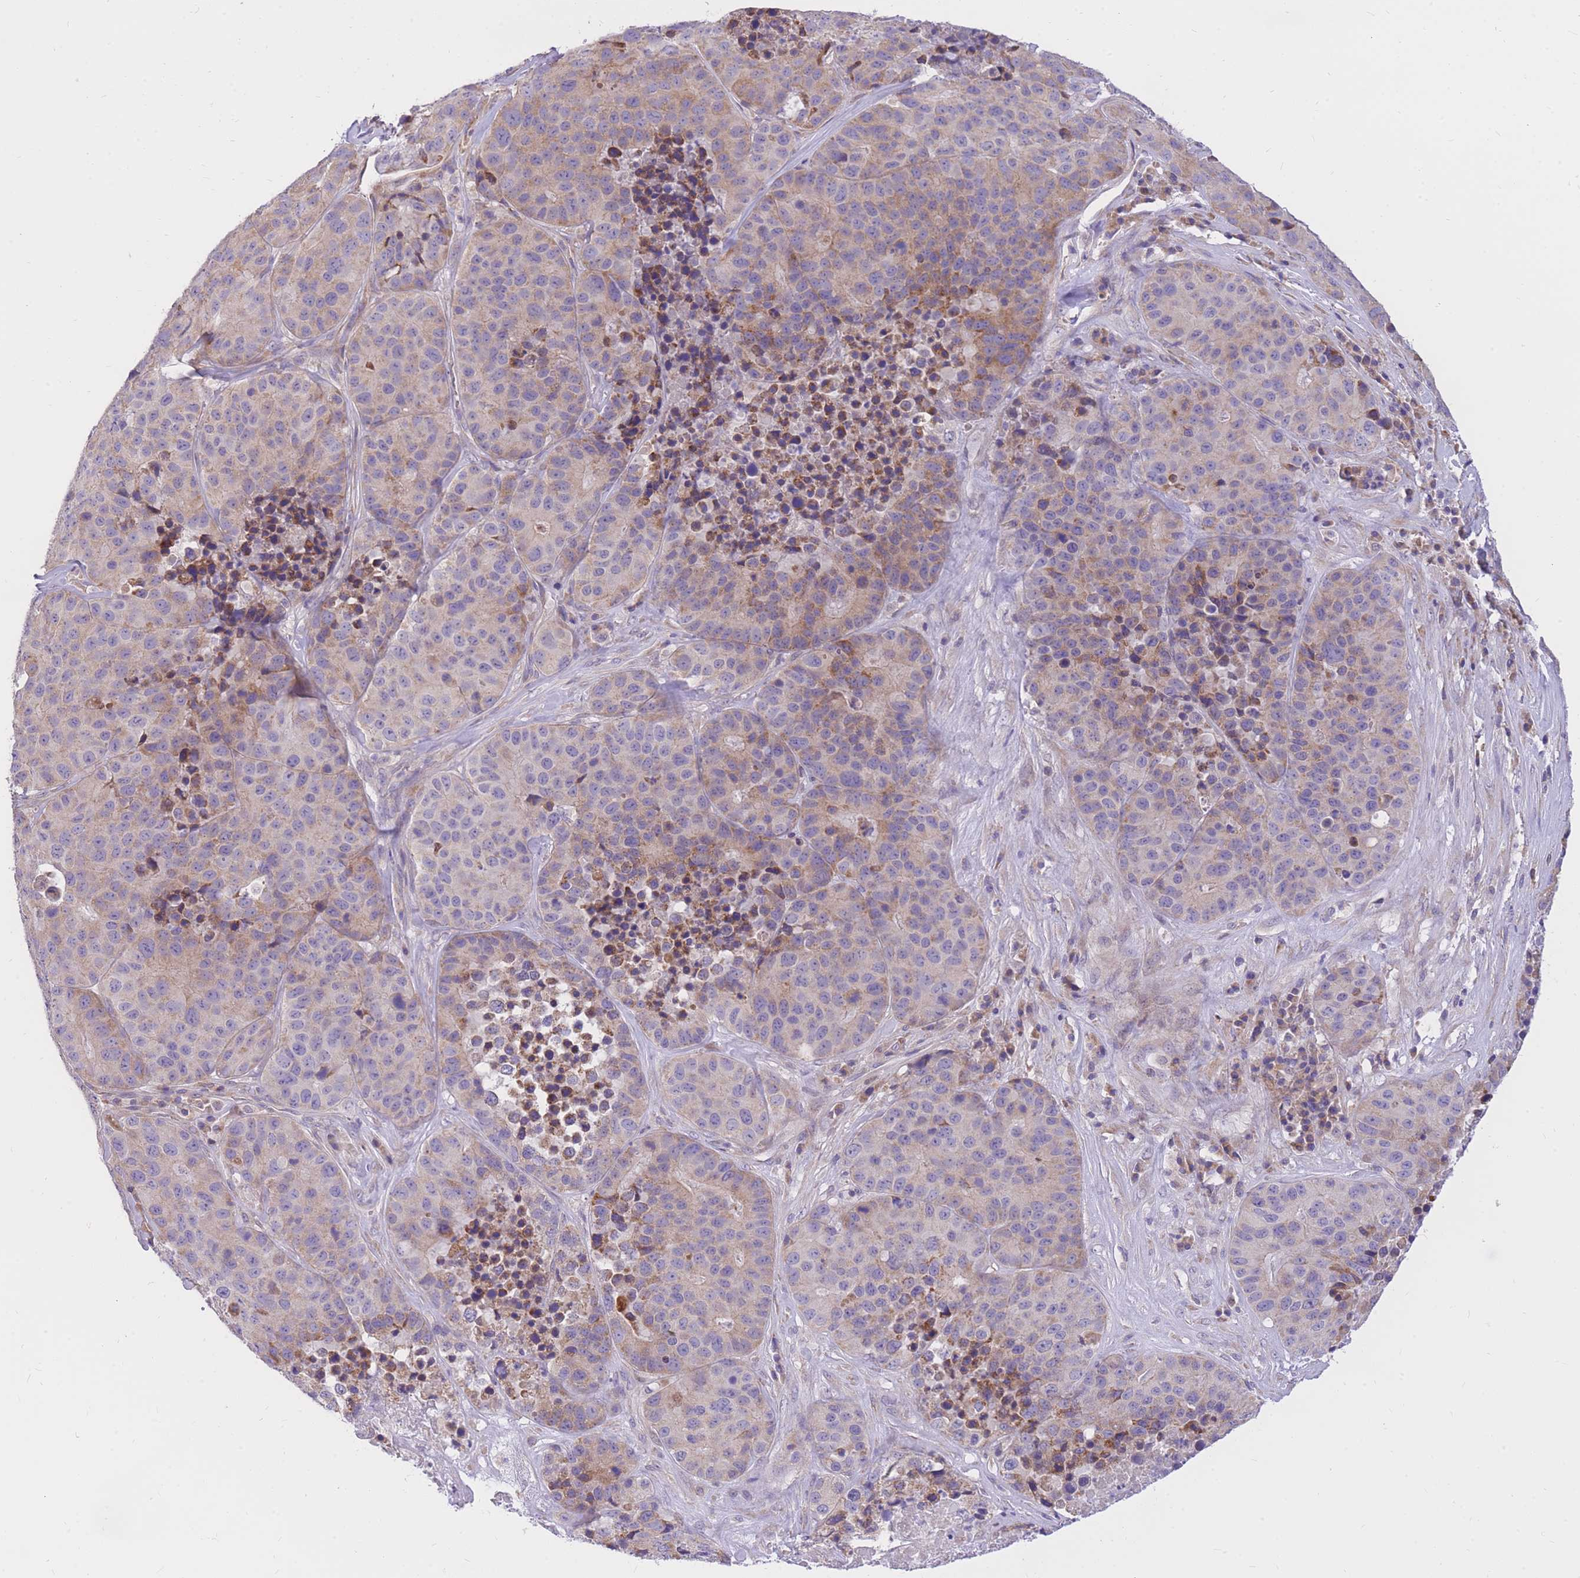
{"staining": {"intensity": "moderate", "quantity": "<25%", "location": "cytoplasmic/membranous"}, "tissue": "stomach cancer", "cell_type": "Tumor cells", "image_type": "cancer", "snomed": [{"axis": "morphology", "description": "Adenocarcinoma, NOS"}, {"axis": "topography", "description": "Stomach"}], "caption": "Human stomach adenocarcinoma stained with a brown dye shows moderate cytoplasmic/membranous positive expression in about <25% of tumor cells.", "gene": "TOPAZ1", "patient": {"sex": "male", "age": 71}}